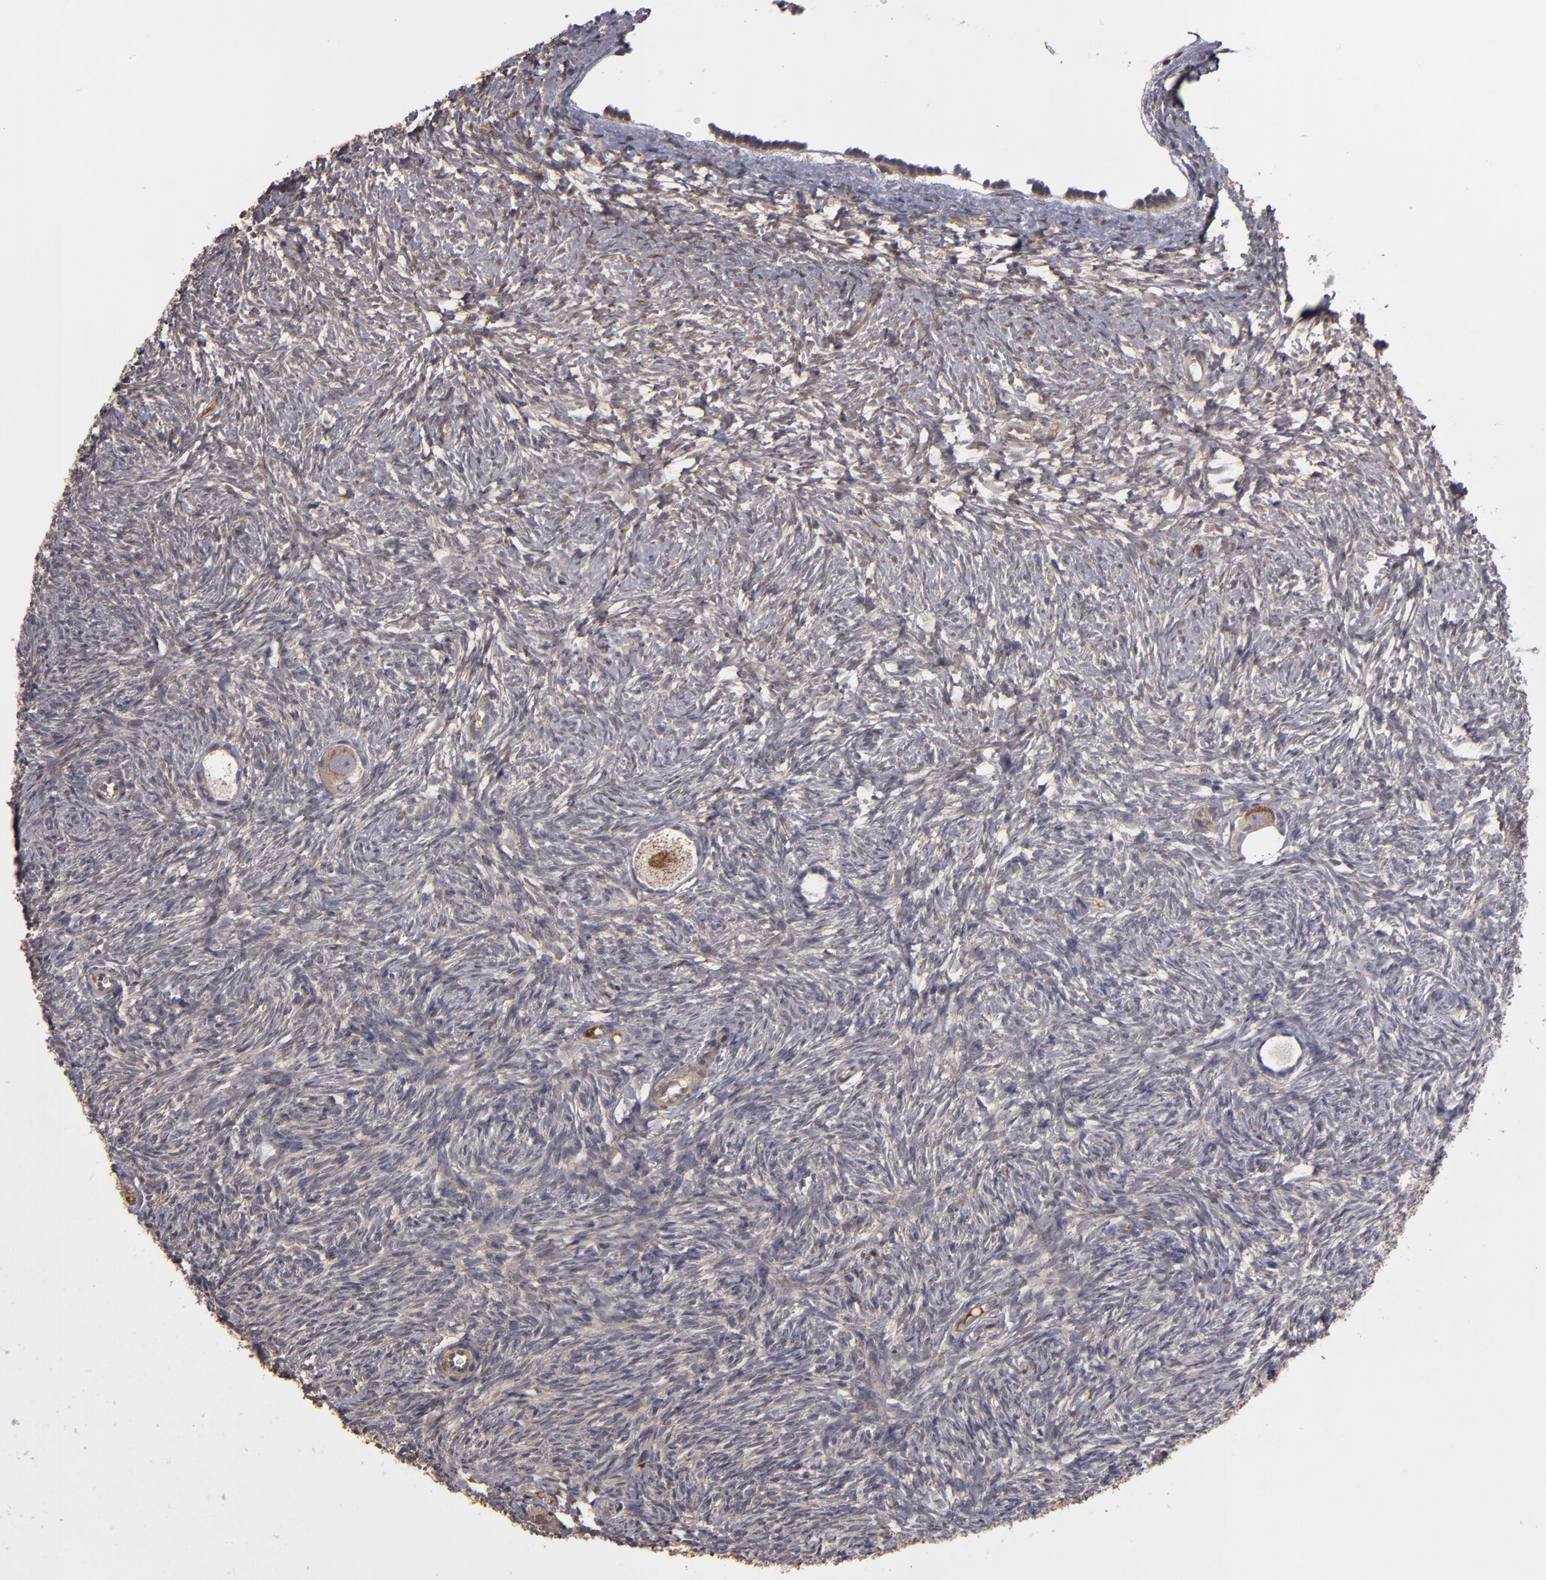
{"staining": {"intensity": "weak", "quantity": "25%-75%", "location": "cytoplasmic/membranous"}, "tissue": "ovary", "cell_type": "Ovarian stroma cells", "image_type": "normal", "snomed": [{"axis": "morphology", "description": "Normal tissue, NOS"}, {"axis": "topography", "description": "Ovary"}], "caption": "Protein analysis of benign ovary exhibits weak cytoplasmic/membranous positivity in approximately 25%-75% of ovarian stroma cells. (IHC, brightfield microscopy, high magnification).", "gene": "SERPINA7", "patient": {"sex": "female", "age": 35}}